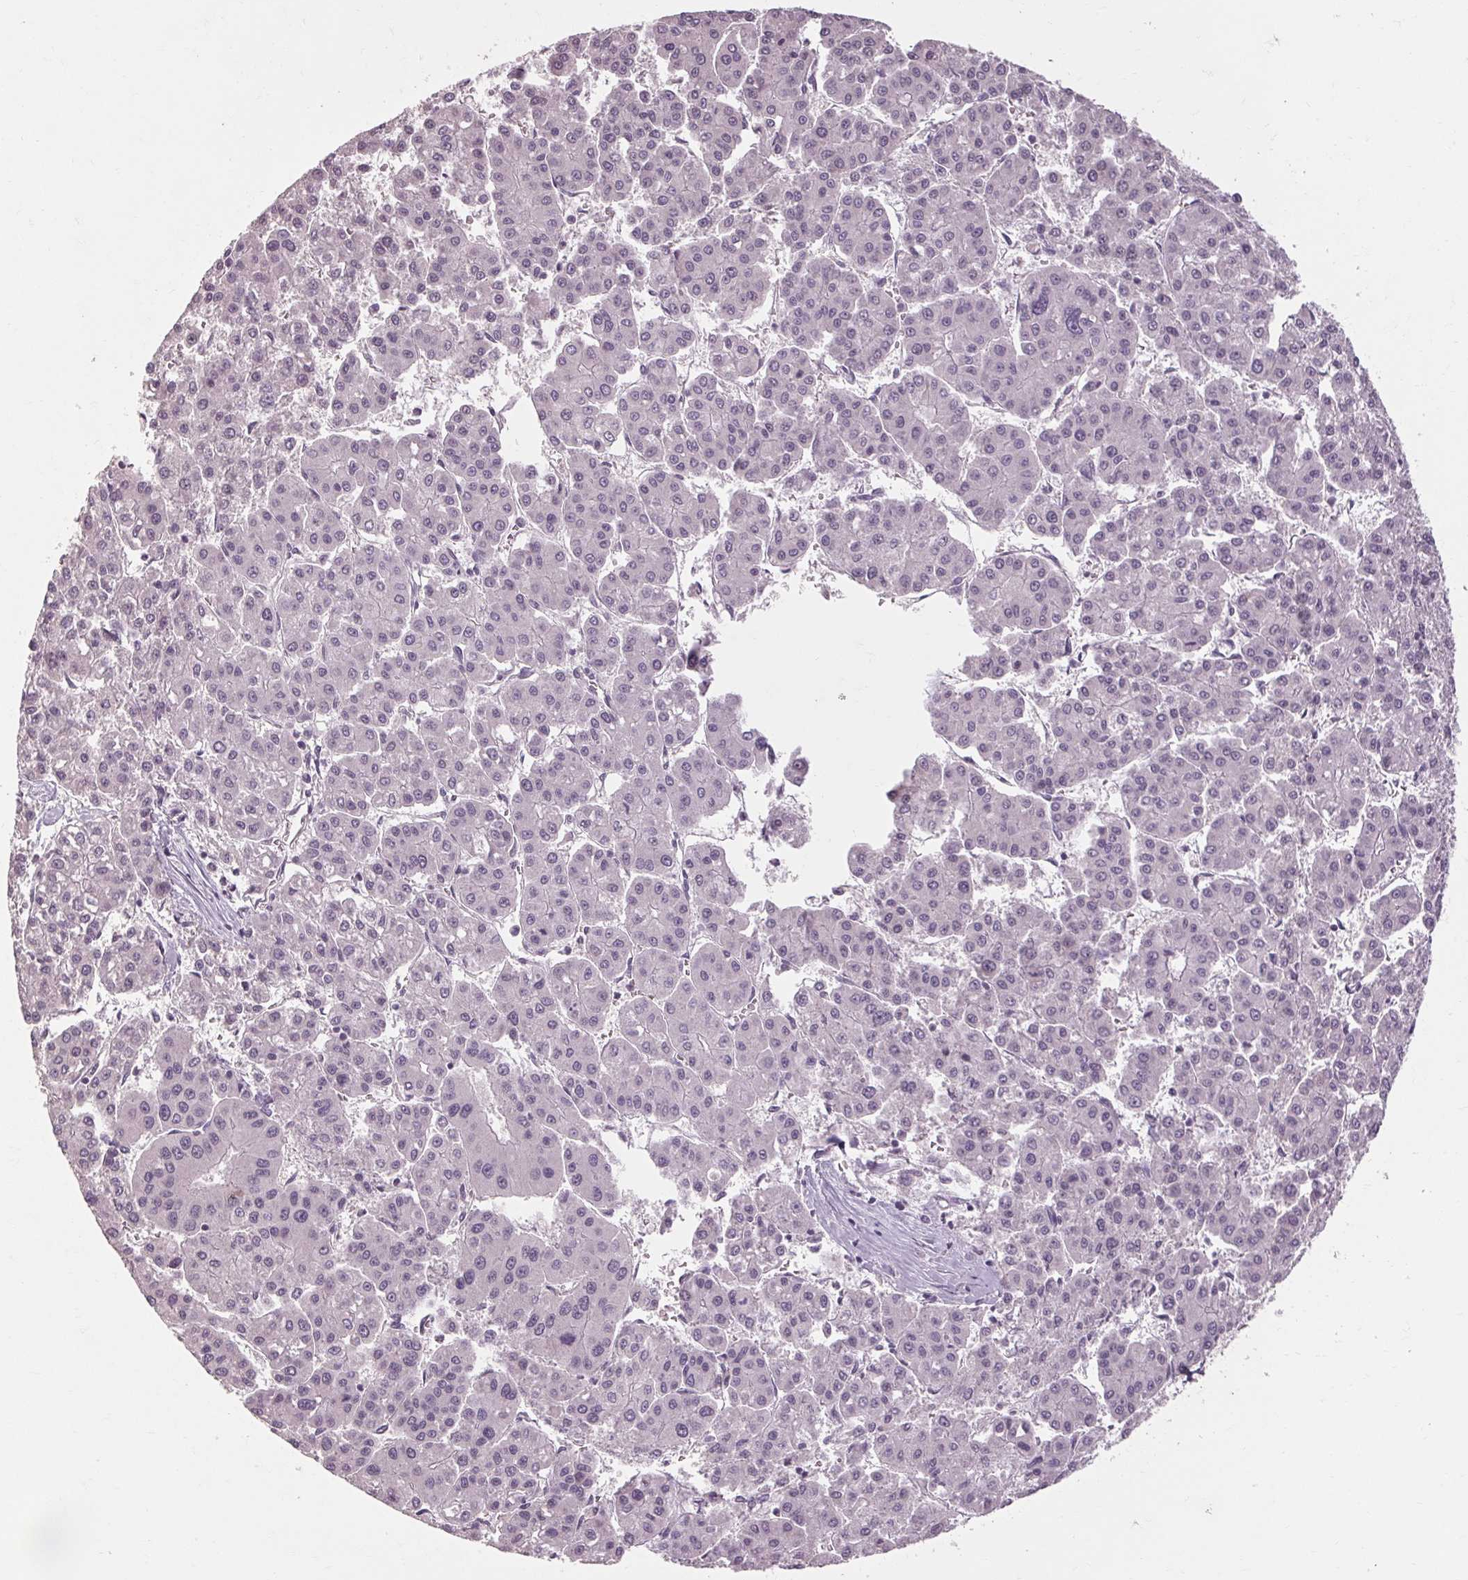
{"staining": {"intensity": "negative", "quantity": "none", "location": "none"}, "tissue": "liver cancer", "cell_type": "Tumor cells", "image_type": "cancer", "snomed": [{"axis": "morphology", "description": "Carcinoma, Hepatocellular, NOS"}, {"axis": "topography", "description": "Liver"}], "caption": "High power microscopy photomicrograph of an immunohistochemistry (IHC) histopathology image of hepatocellular carcinoma (liver), revealing no significant expression in tumor cells.", "gene": "POMC", "patient": {"sex": "male", "age": 73}}